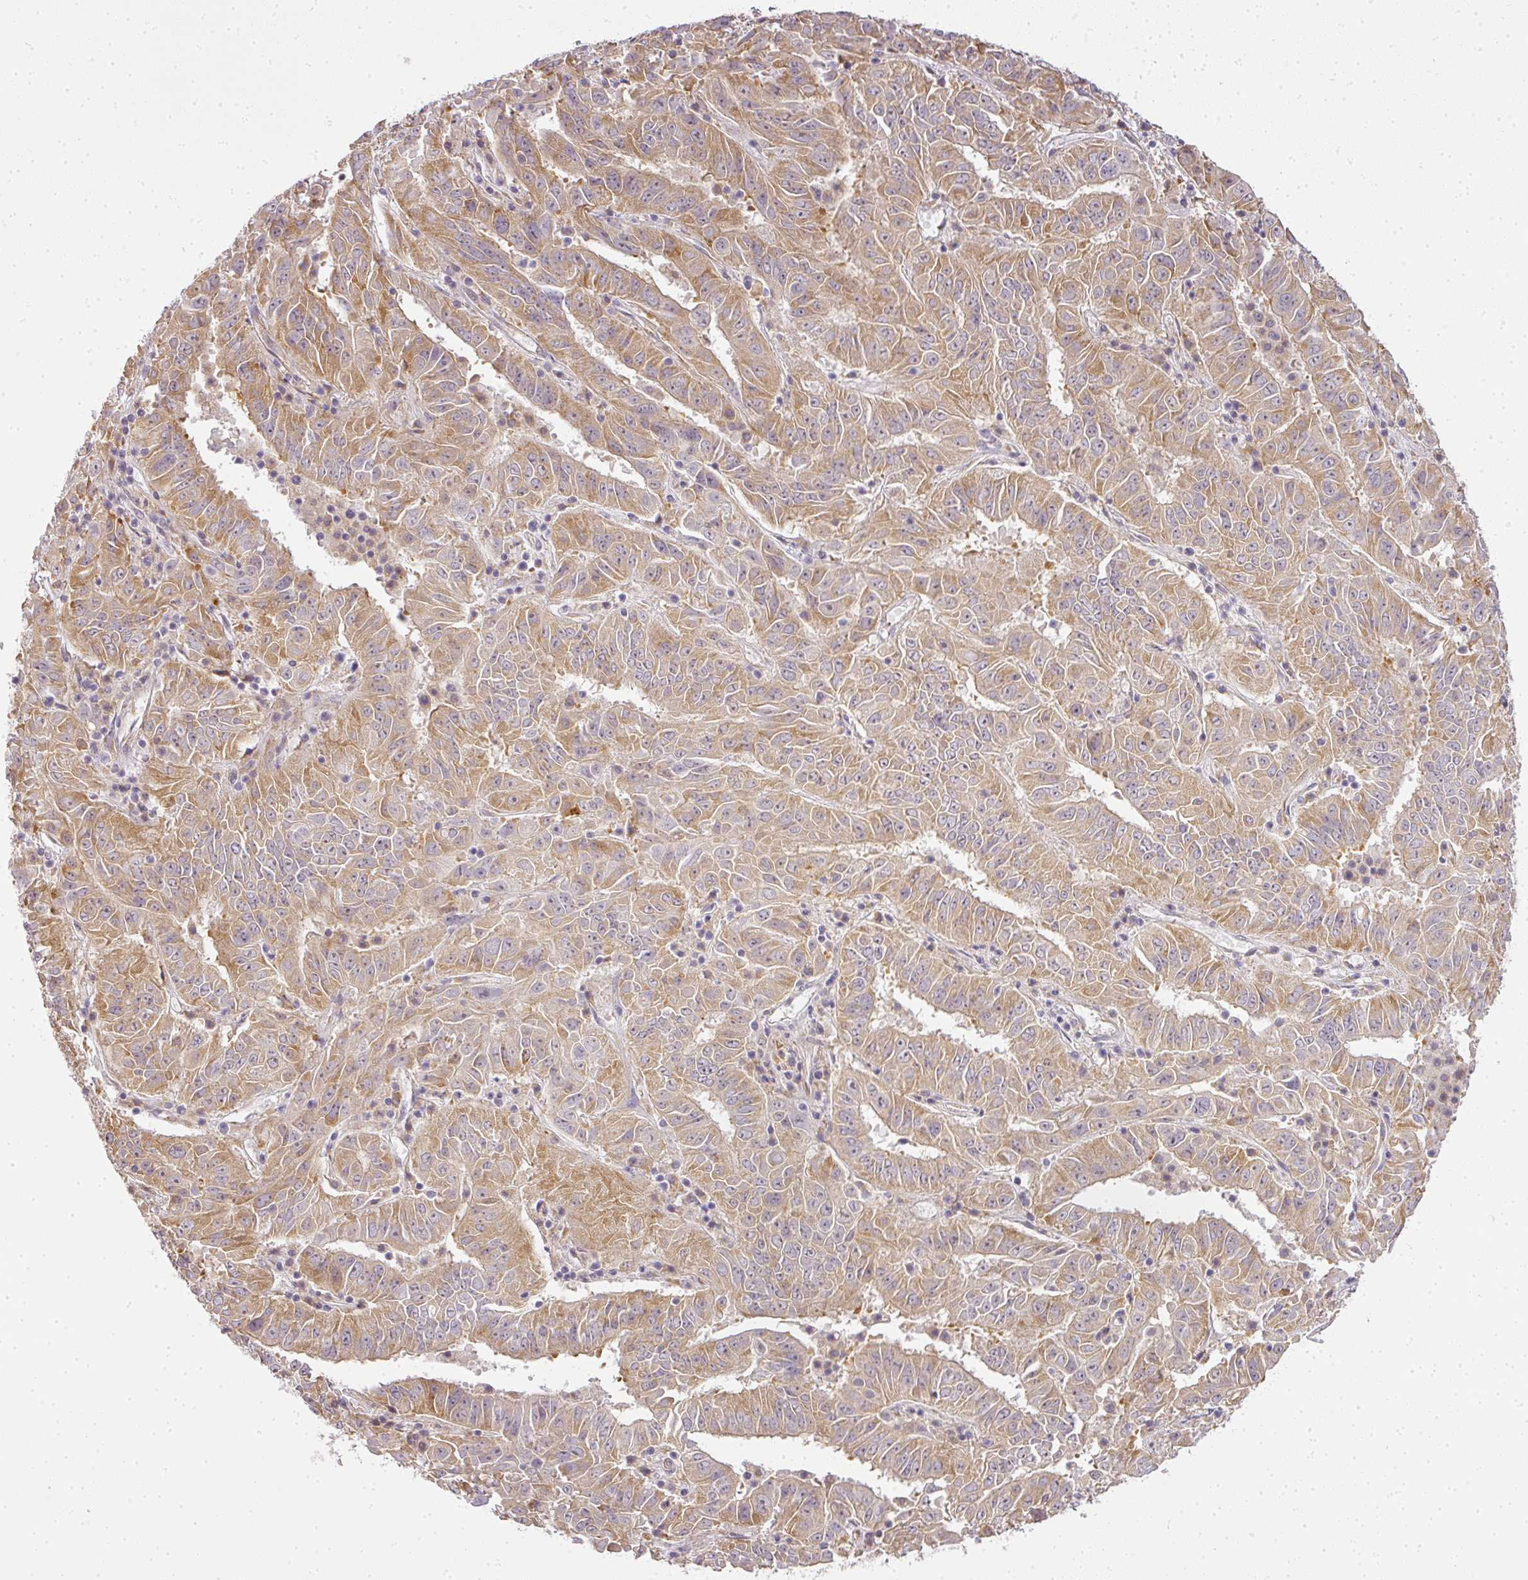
{"staining": {"intensity": "moderate", "quantity": "25%-75%", "location": "cytoplasmic/membranous"}, "tissue": "pancreatic cancer", "cell_type": "Tumor cells", "image_type": "cancer", "snomed": [{"axis": "morphology", "description": "Adenocarcinoma, NOS"}, {"axis": "topography", "description": "Pancreas"}], "caption": "About 25%-75% of tumor cells in human pancreatic cancer (adenocarcinoma) show moderate cytoplasmic/membranous protein expression as visualized by brown immunohistochemical staining.", "gene": "MED19", "patient": {"sex": "male", "age": 63}}